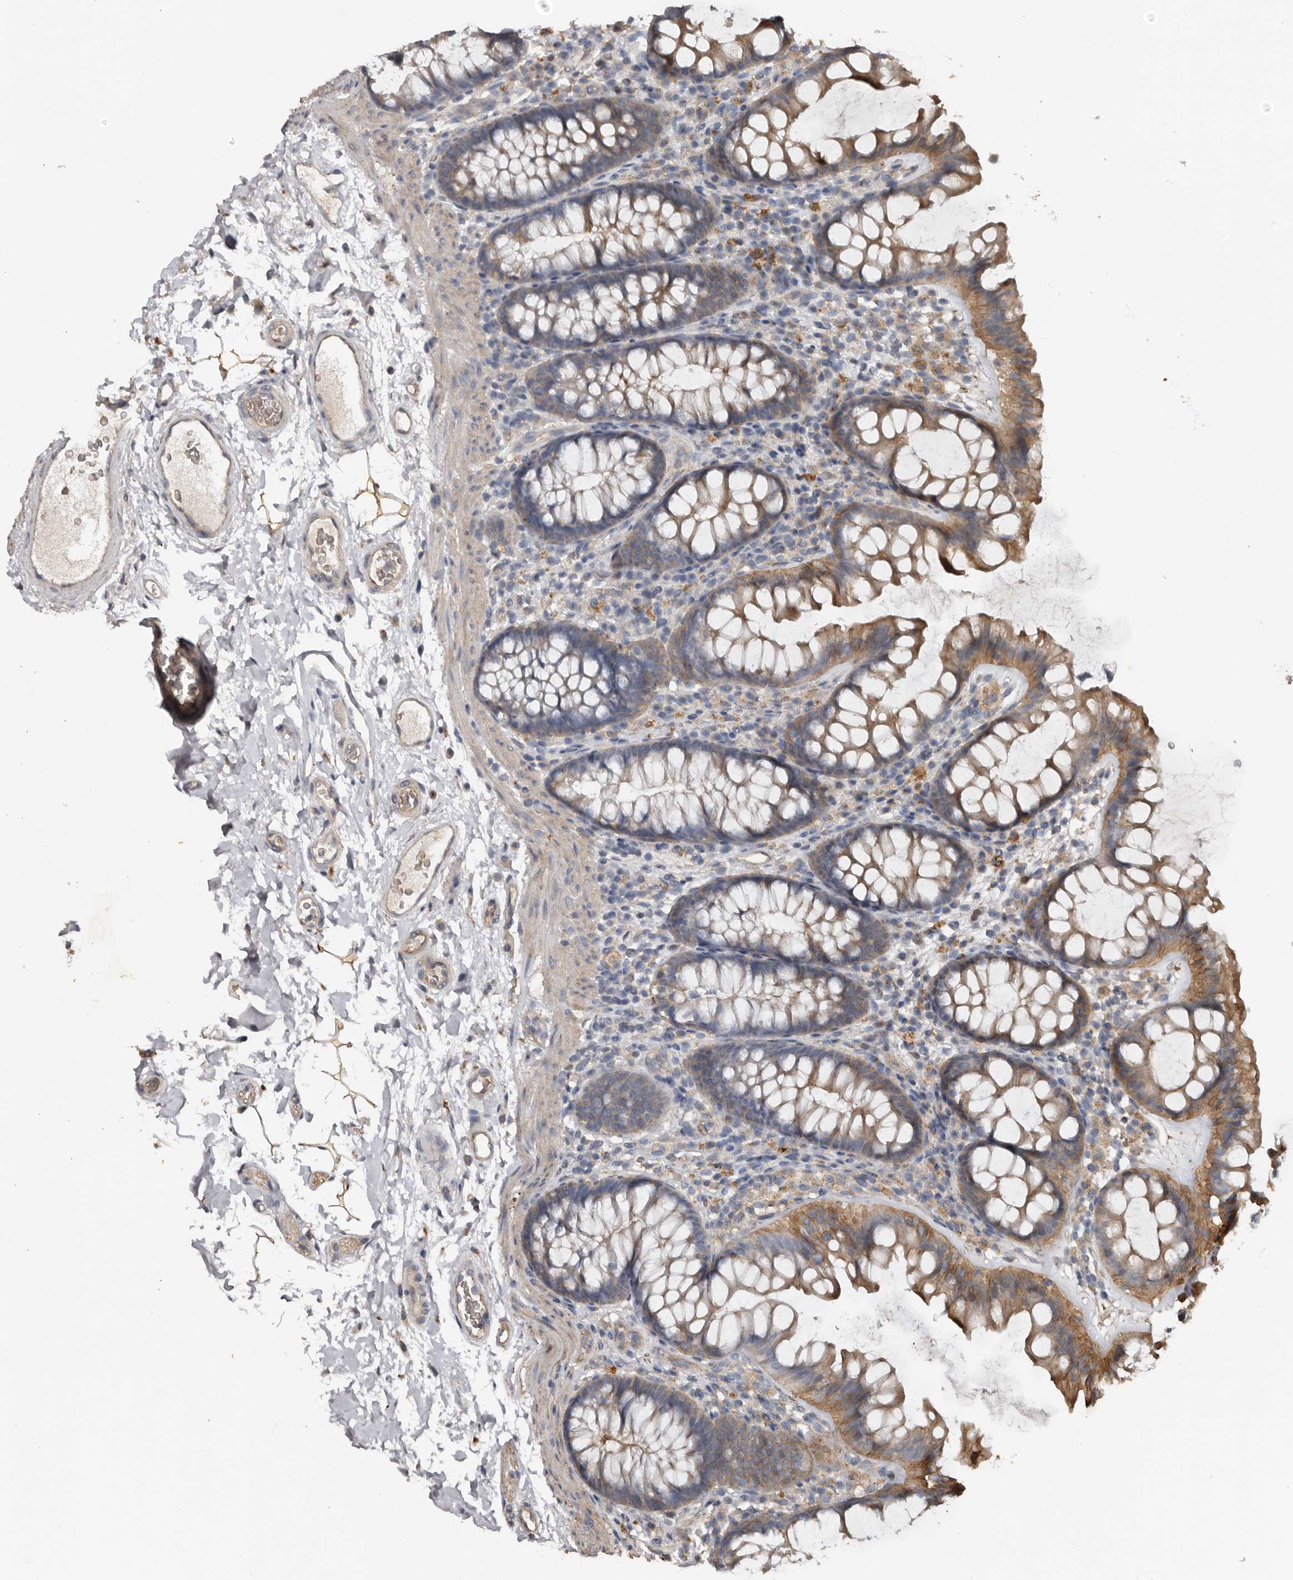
{"staining": {"intensity": "weak", "quantity": ">75%", "location": "cytoplasmic/membranous"}, "tissue": "colon", "cell_type": "Endothelial cells", "image_type": "normal", "snomed": [{"axis": "morphology", "description": "Normal tissue, NOS"}, {"axis": "topography", "description": "Colon"}], "caption": "Weak cytoplasmic/membranous positivity is appreciated in about >75% of endothelial cells in unremarkable colon. The staining is performed using DAB brown chromogen to label protein expression. The nuclei are counter-stained blue using hematoxylin.", "gene": "HYAL4", "patient": {"sex": "female", "age": 62}}